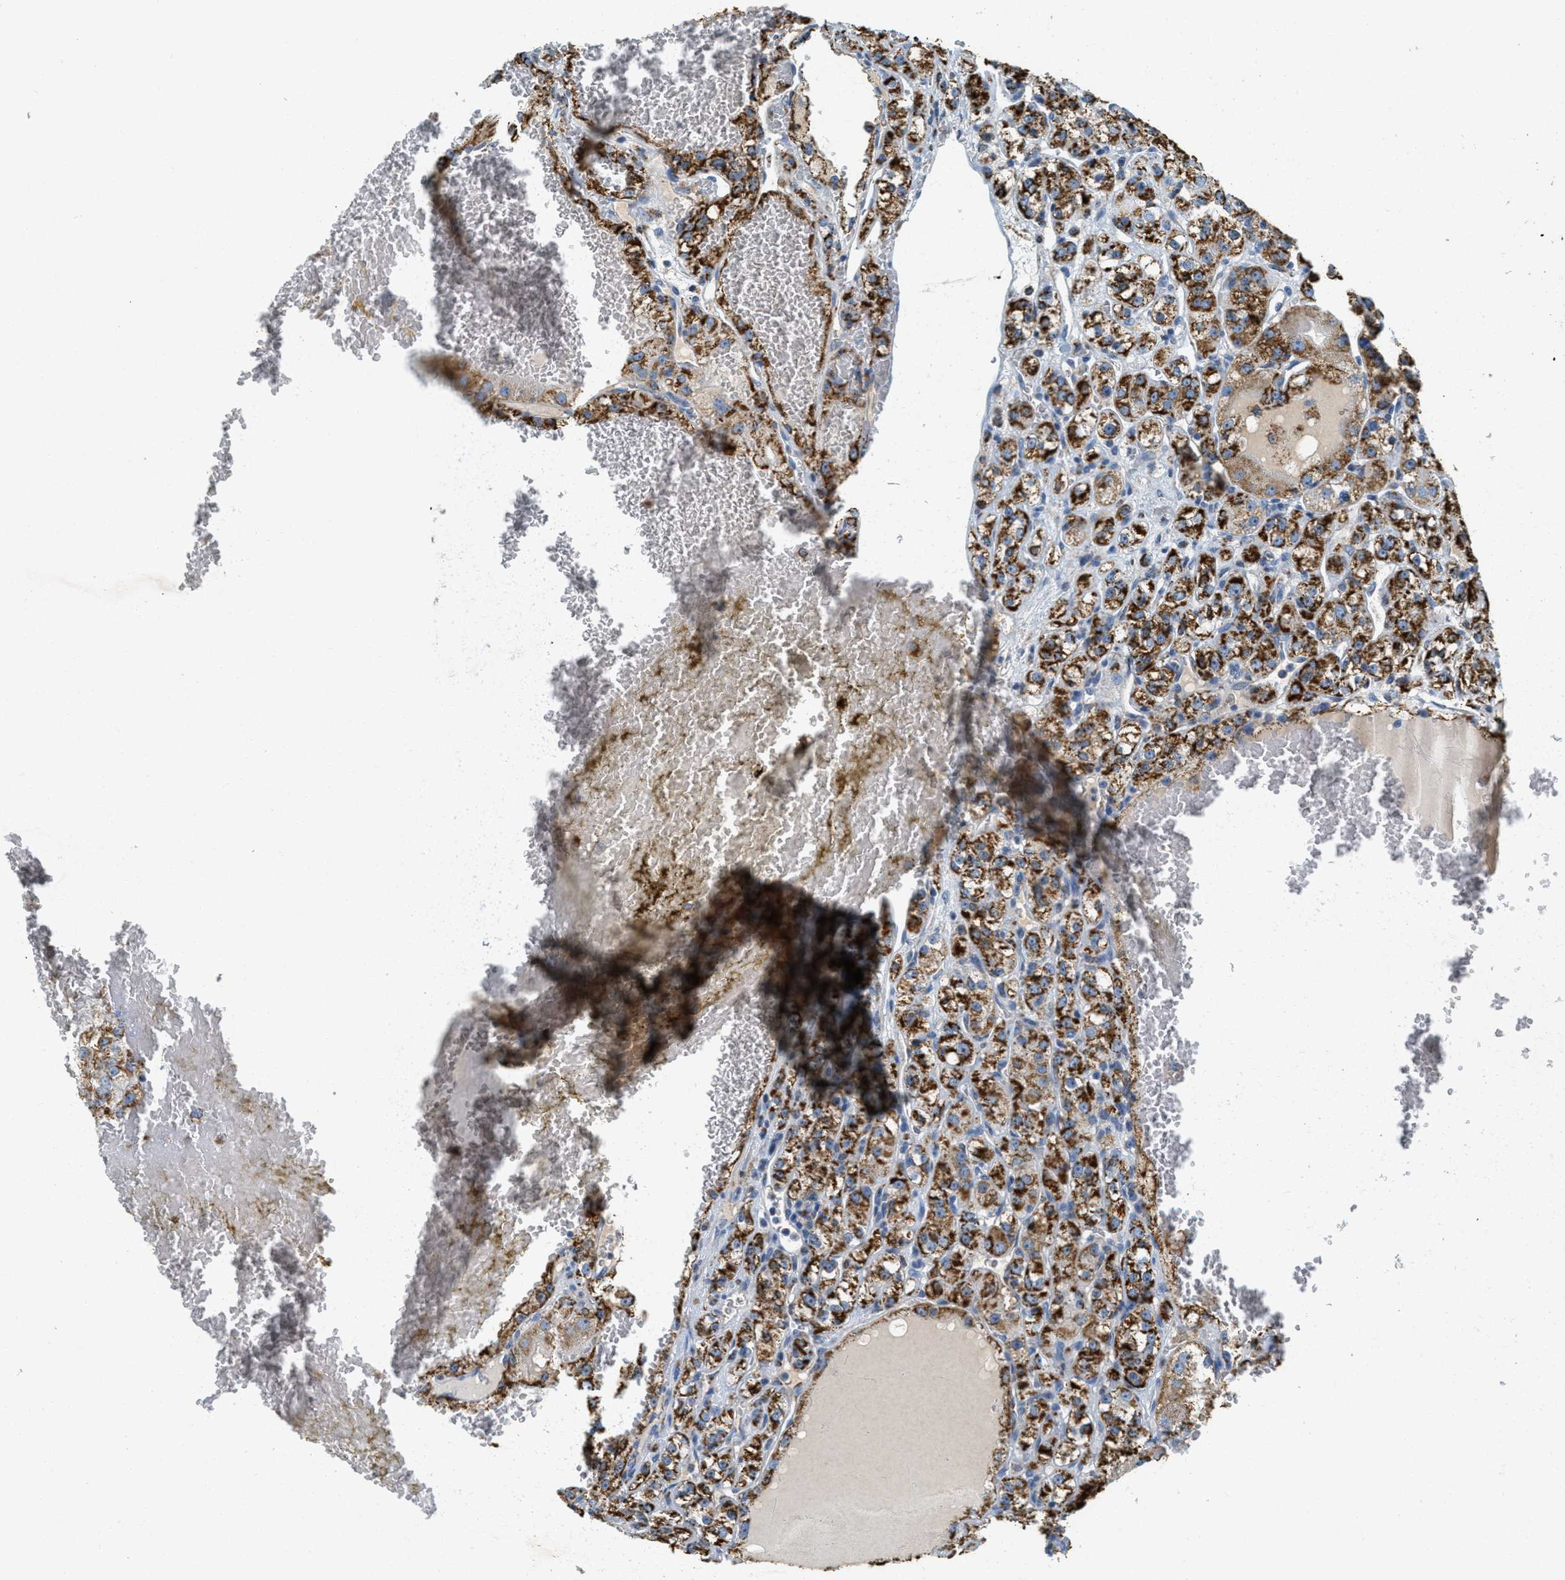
{"staining": {"intensity": "strong", "quantity": ">75%", "location": "cytoplasmic/membranous"}, "tissue": "renal cancer", "cell_type": "Tumor cells", "image_type": "cancer", "snomed": [{"axis": "morphology", "description": "Normal tissue, NOS"}, {"axis": "morphology", "description": "Adenocarcinoma, NOS"}, {"axis": "topography", "description": "Kidney"}], "caption": "High-magnification brightfield microscopy of adenocarcinoma (renal) stained with DAB (brown) and counterstained with hematoxylin (blue). tumor cells exhibit strong cytoplasmic/membranous expression is present in about>75% of cells. (DAB IHC, brown staining for protein, blue staining for nuclei).", "gene": "HLCS", "patient": {"sex": "male", "age": 61}}